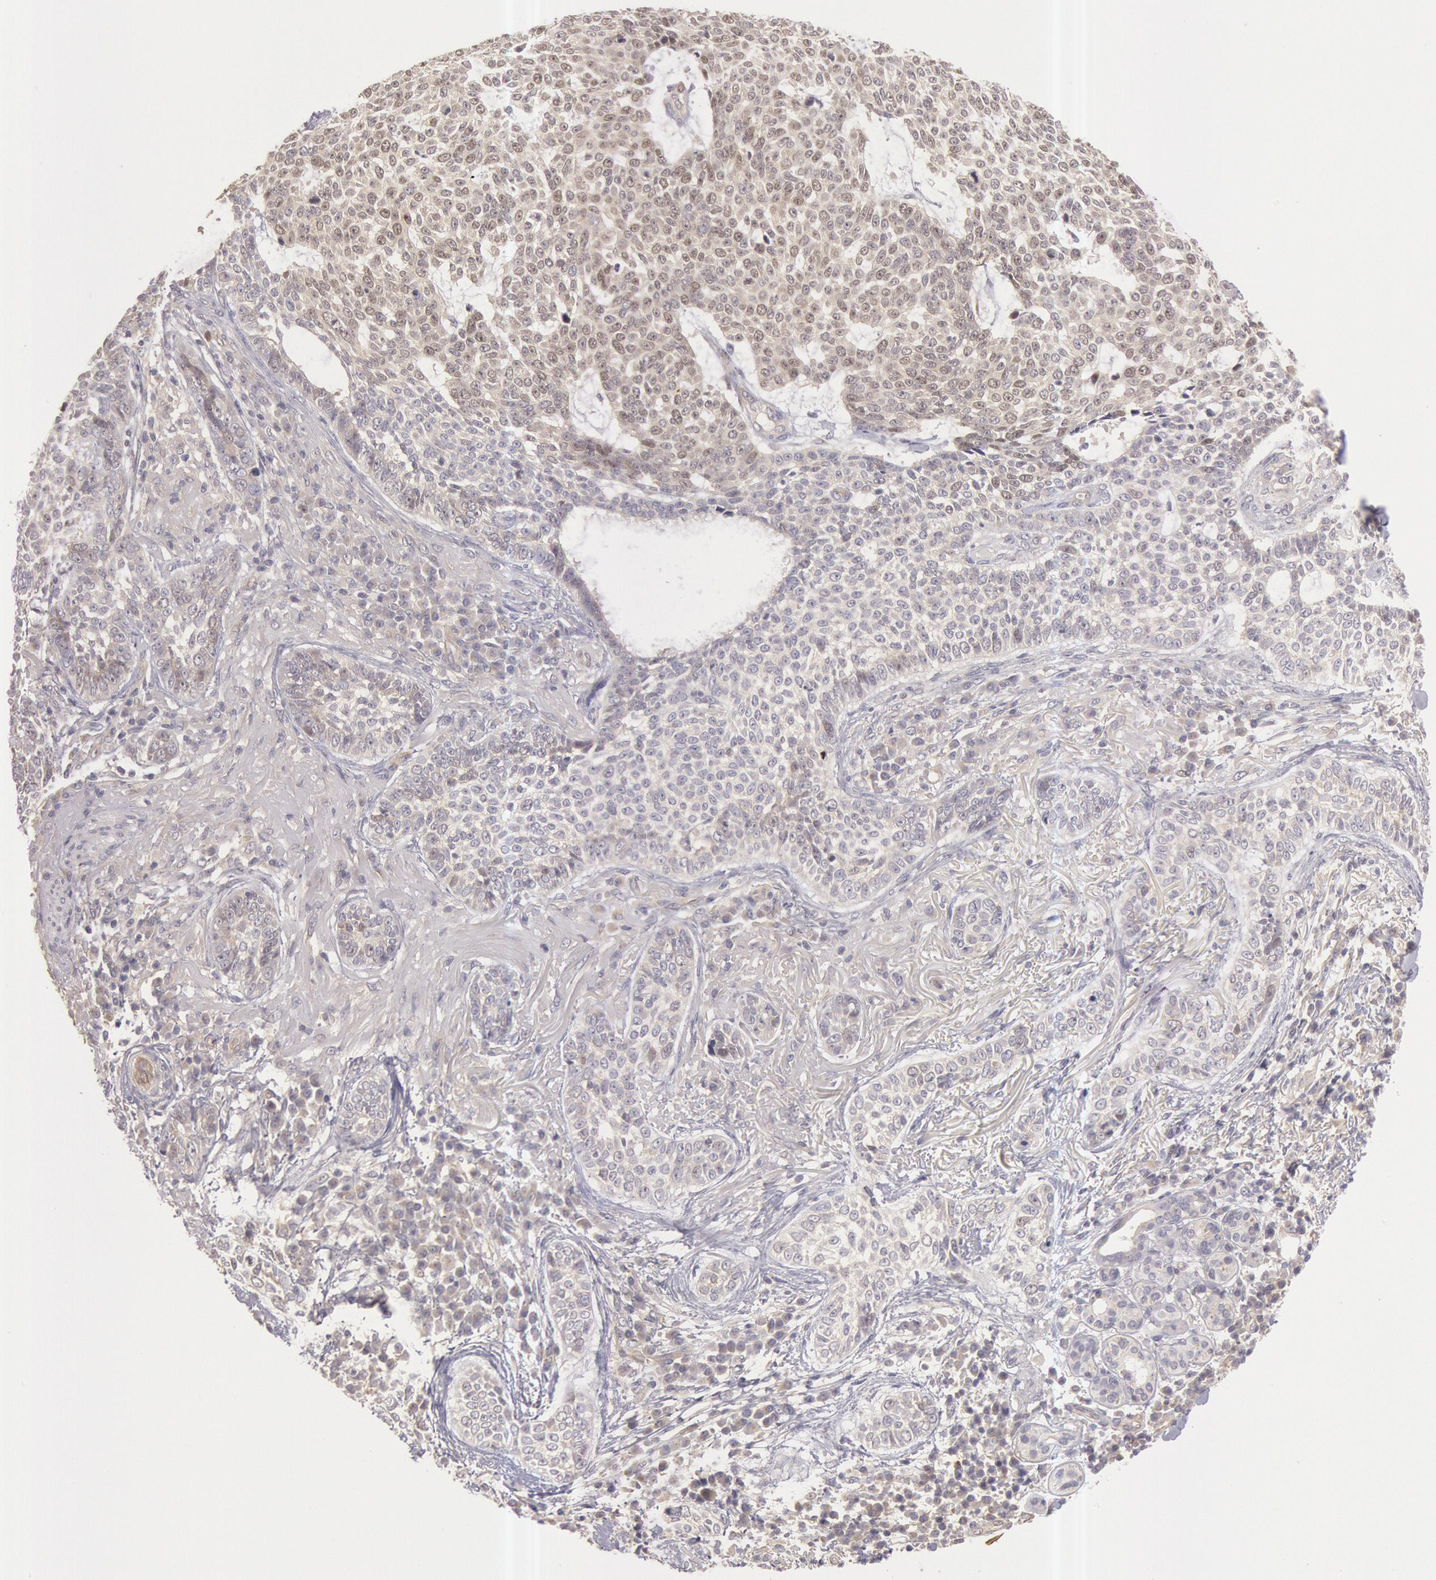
{"staining": {"intensity": "negative", "quantity": "none", "location": "none"}, "tissue": "skin cancer", "cell_type": "Tumor cells", "image_type": "cancer", "snomed": [{"axis": "morphology", "description": "Basal cell carcinoma"}, {"axis": "topography", "description": "Skin"}], "caption": "High magnification brightfield microscopy of skin cancer stained with DAB (brown) and counterstained with hematoxylin (blue): tumor cells show no significant positivity.", "gene": "AMOTL1", "patient": {"sex": "female", "age": 89}}